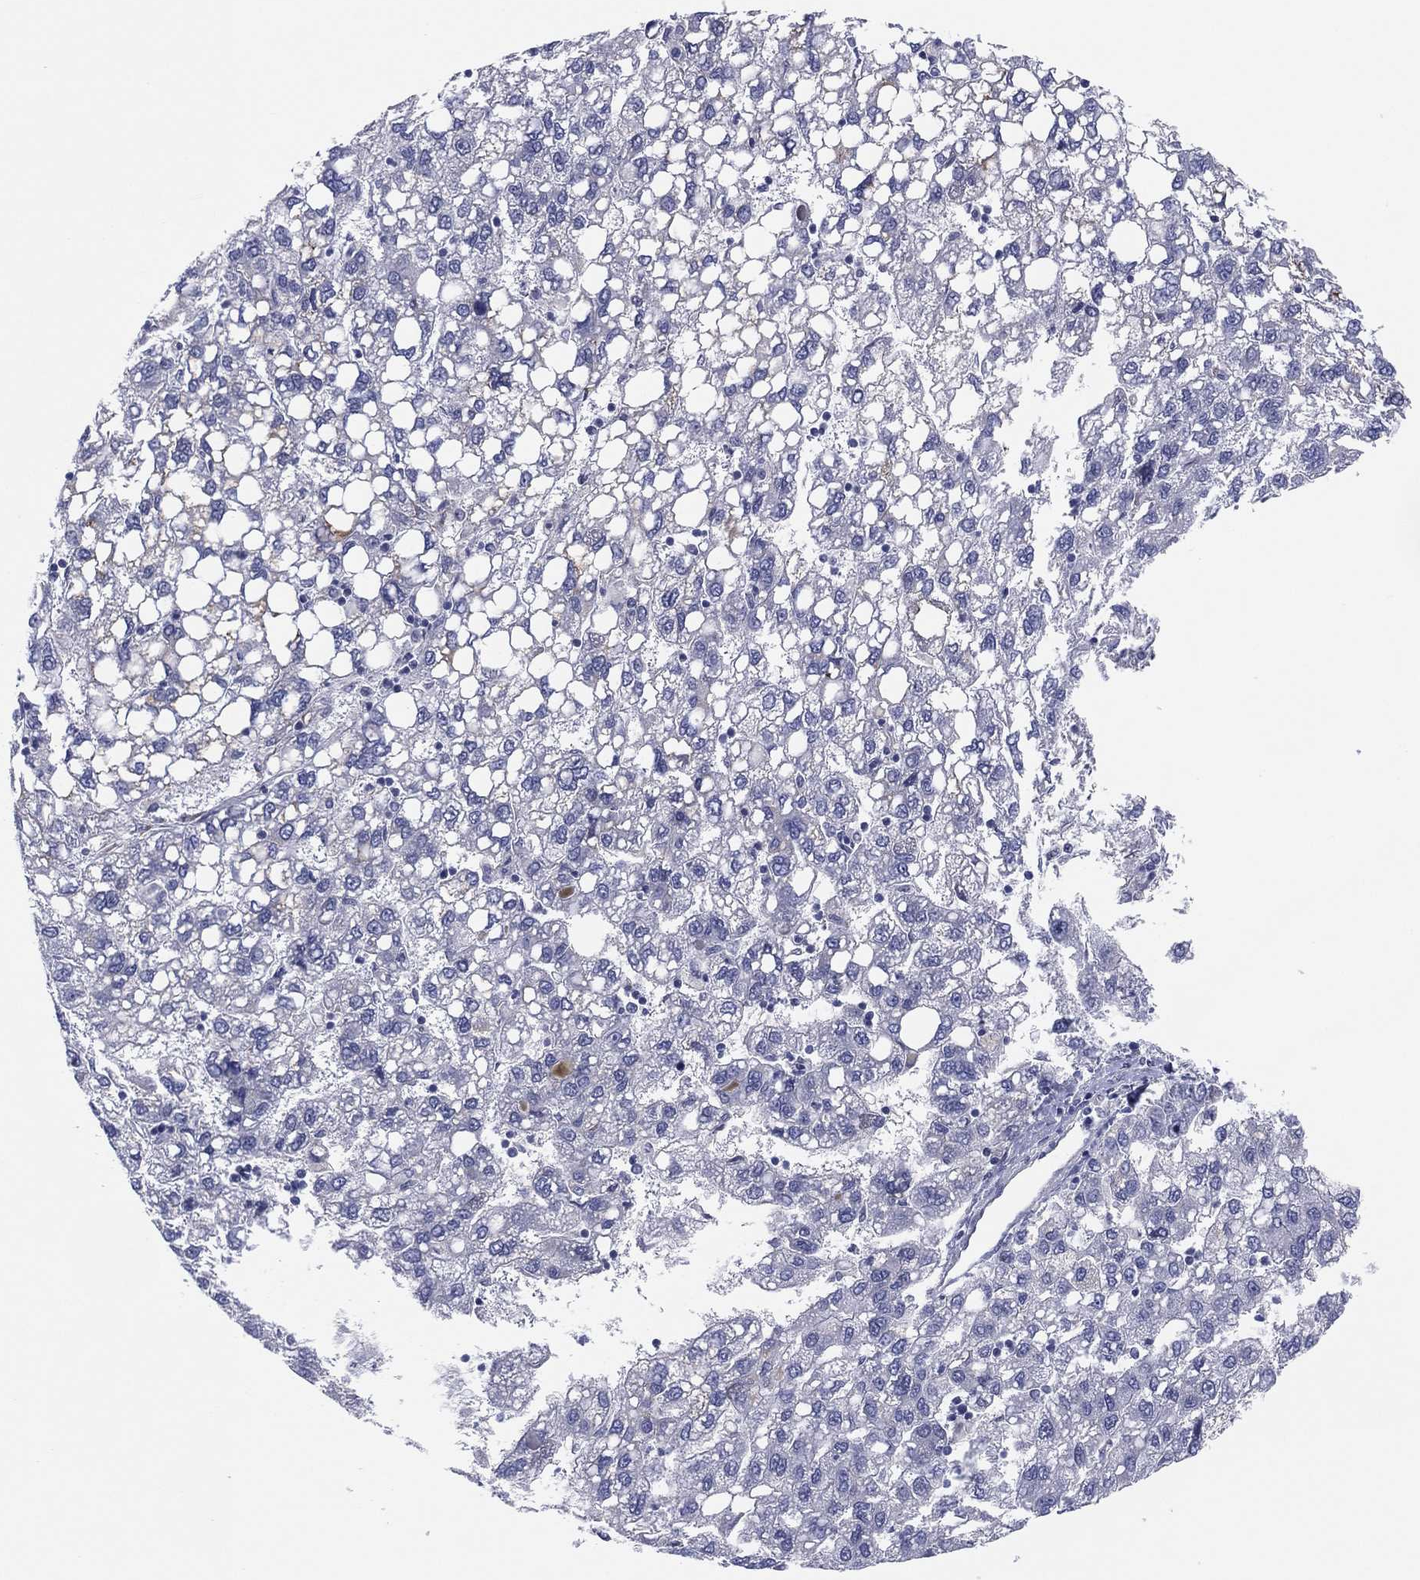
{"staining": {"intensity": "weak", "quantity": "<25%", "location": "cytoplasmic/membranous"}, "tissue": "liver cancer", "cell_type": "Tumor cells", "image_type": "cancer", "snomed": [{"axis": "morphology", "description": "Carcinoma, Hepatocellular, NOS"}, {"axis": "topography", "description": "Liver"}], "caption": "The micrograph reveals no significant positivity in tumor cells of hepatocellular carcinoma (liver). The staining was performed using DAB (3,3'-diaminobenzidine) to visualize the protein expression in brown, while the nuclei were stained in blue with hematoxylin (Magnification: 20x).", "gene": "MLF1", "patient": {"sex": "female", "age": 82}}